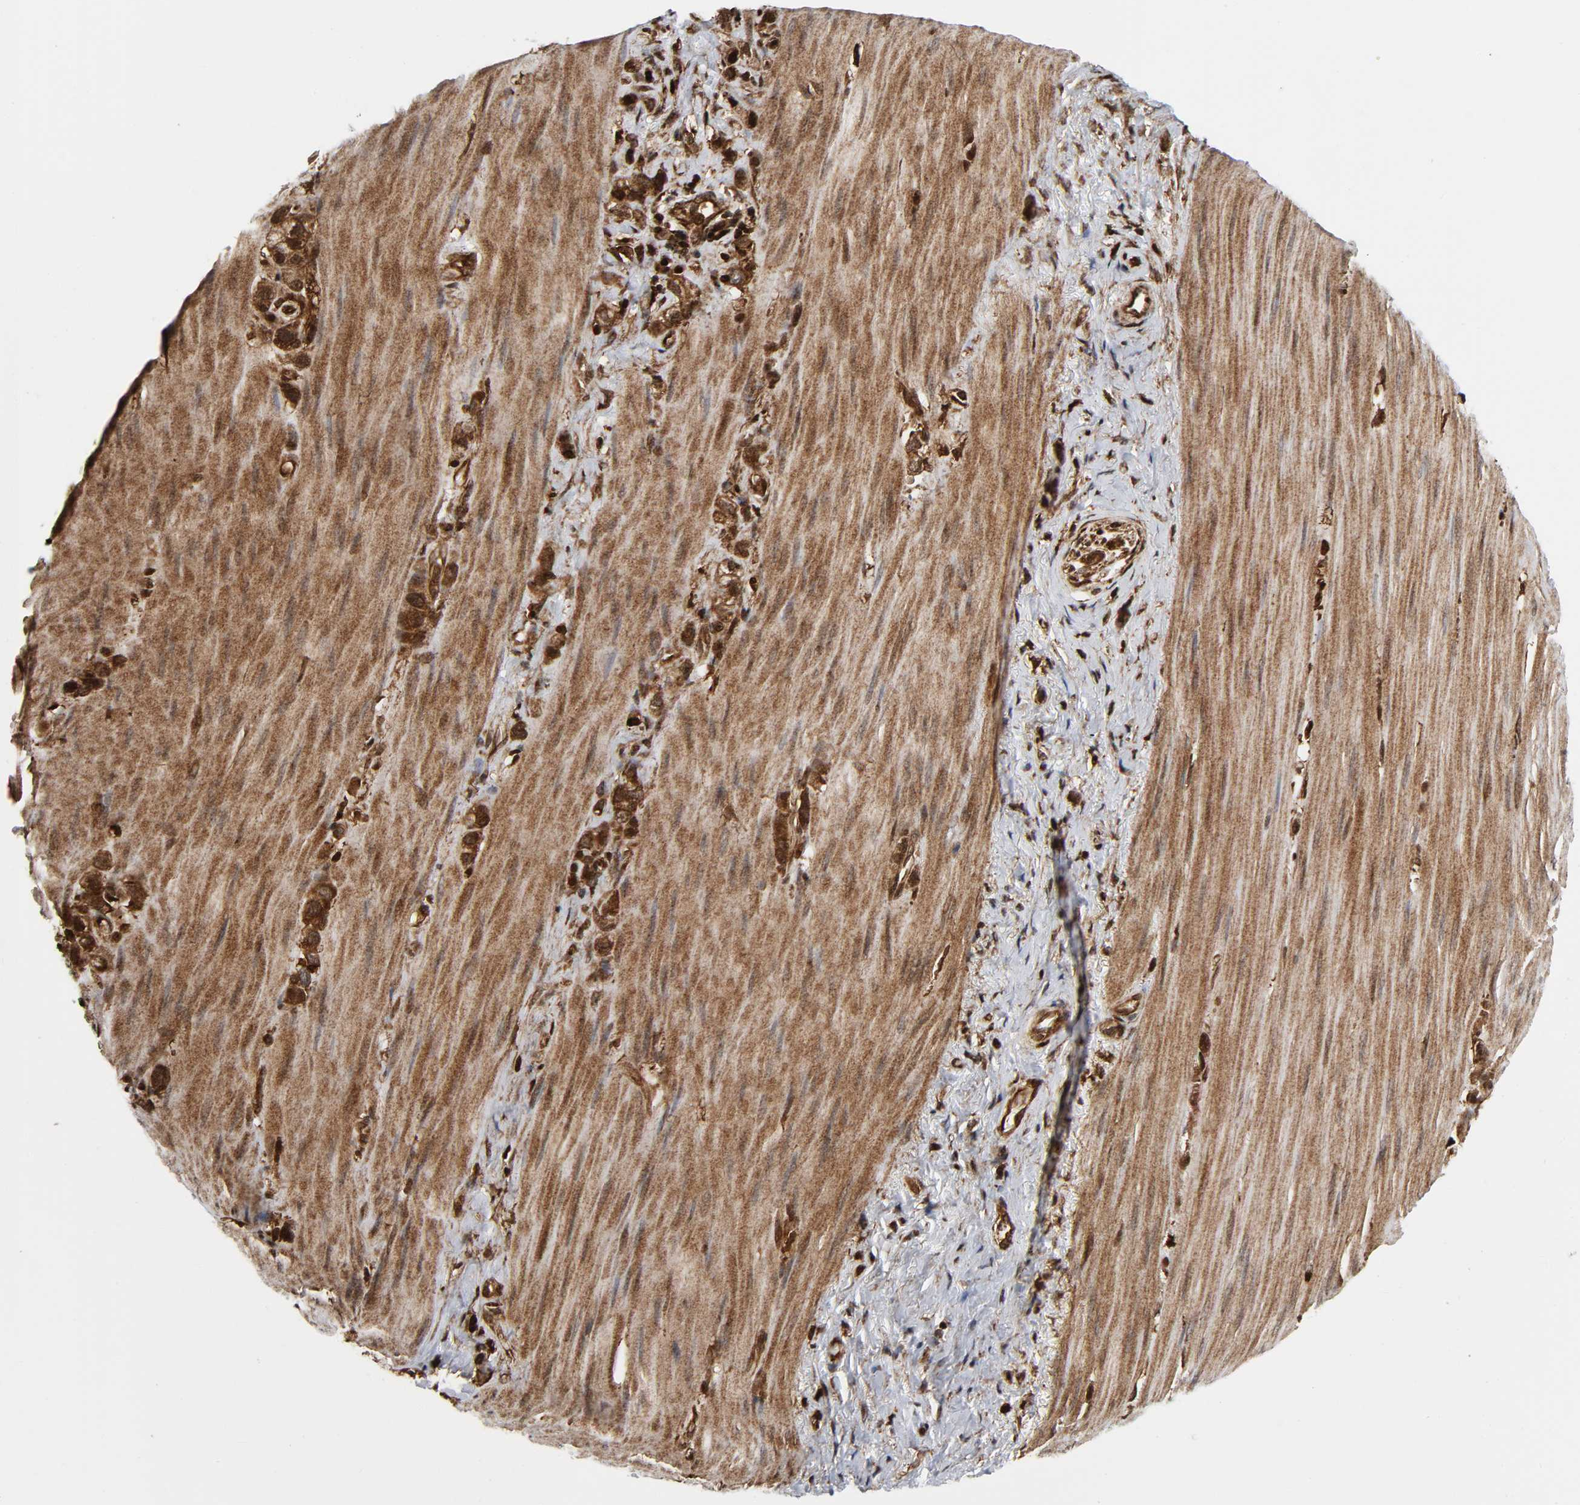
{"staining": {"intensity": "strong", "quantity": ">75%", "location": "cytoplasmic/membranous"}, "tissue": "stomach cancer", "cell_type": "Tumor cells", "image_type": "cancer", "snomed": [{"axis": "morphology", "description": "Normal tissue, NOS"}, {"axis": "morphology", "description": "Adenocarcinoma, NOS"}, {"axis": "morphology", "description": "Adenocarcinoma, High grade"}, {"axis": "topography", "description": "Stomach, upper"}, {"axis": "topography", "description": "Stomach"}], "caption": "A high-resolution image shows immunohistochemistry staining of stomach cancer, which demonstrates strong cytoplasmic/membranous positivity in about >75% of tumor cells. (DAB (3,3'-diaminobenzidine) = brown stain, brightfield microscopy at high magnification).", "gene": "MAPK1", "patient": {"sex": "female", "age": 65}}